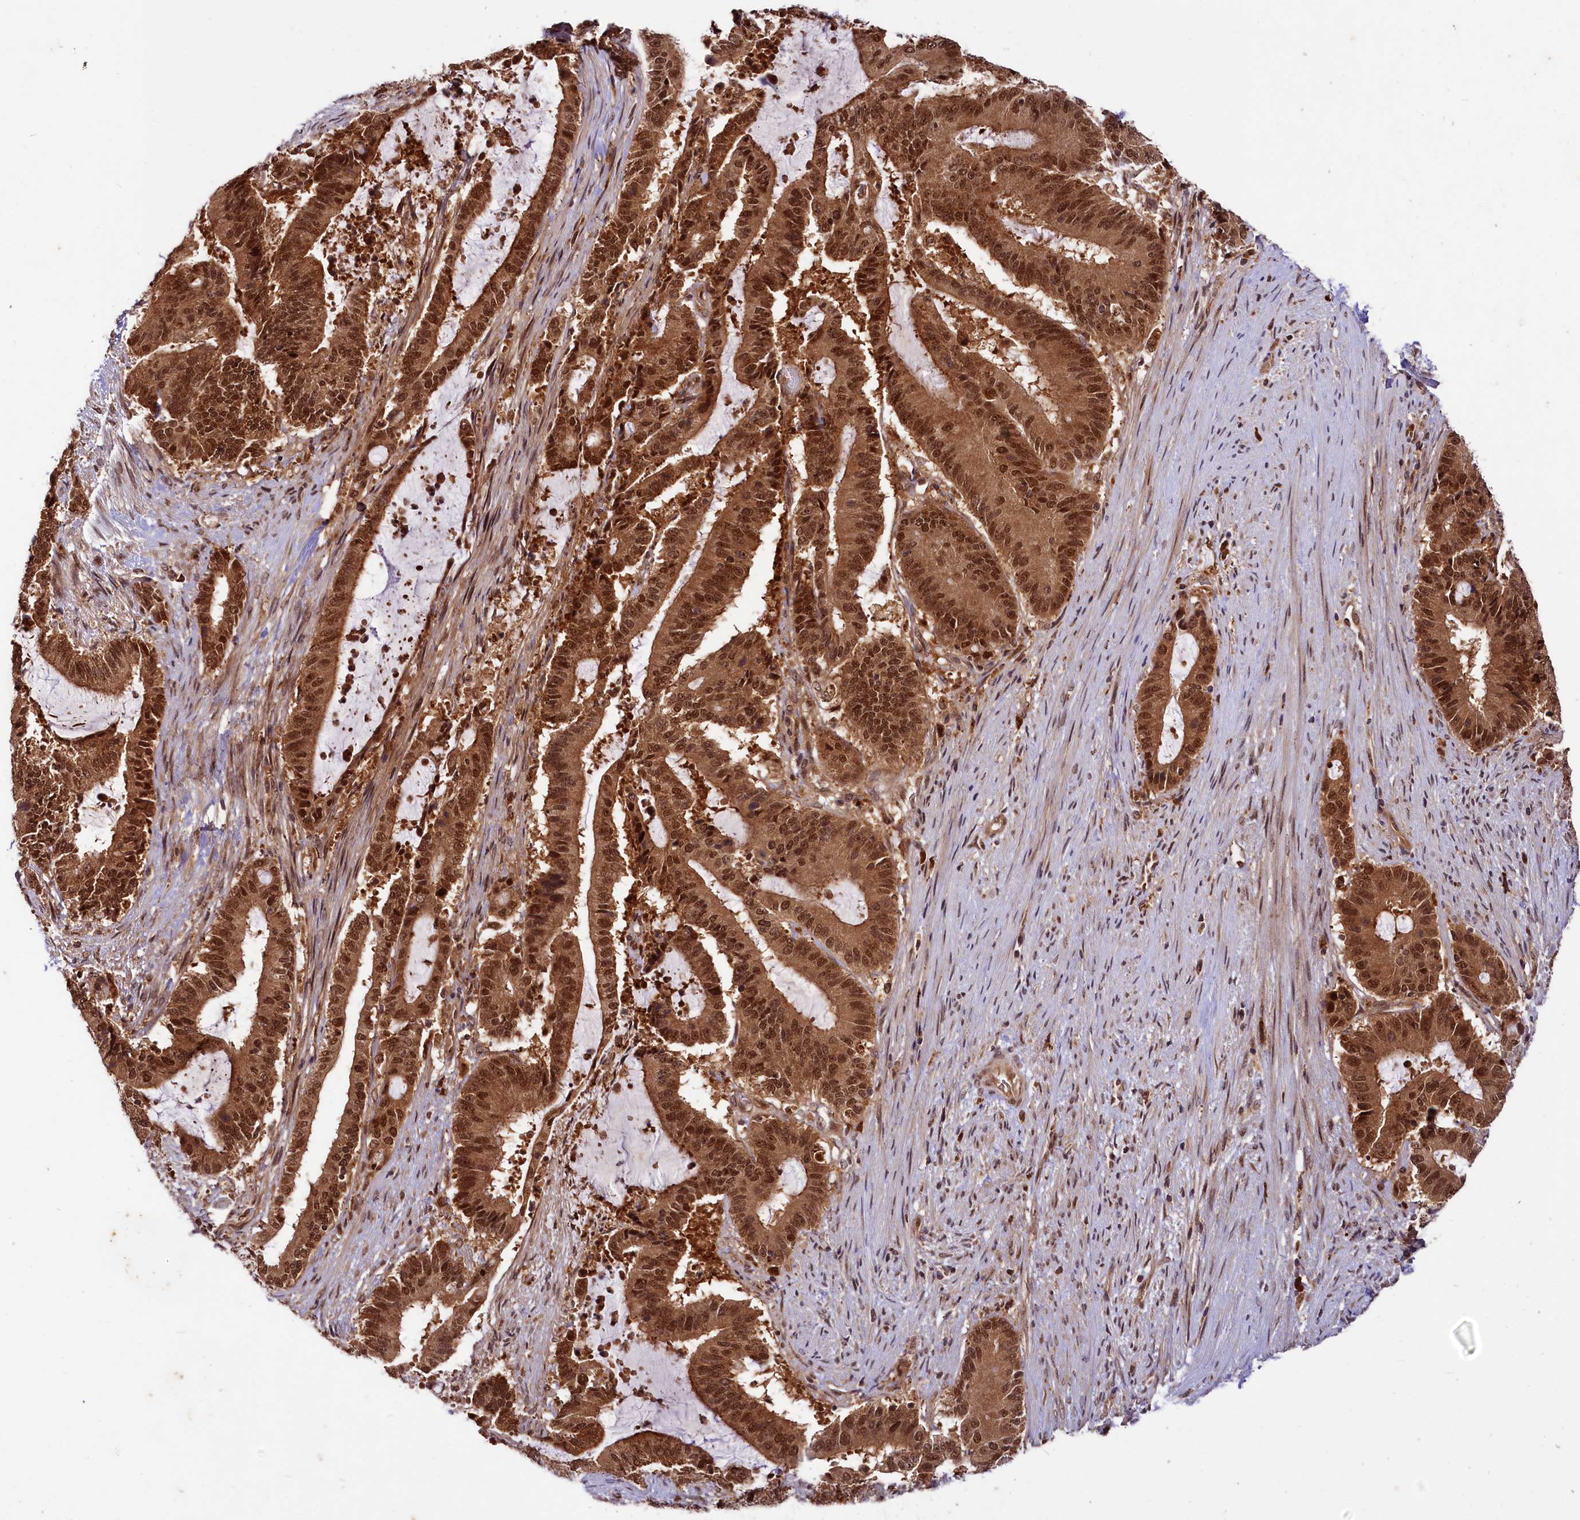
{"staining": {"intensity": "strong", "quantity": ">75%", "location": "cytoplasmic/membranous,nuclear"}, "tissue": "liver cancer", "cell_type": "Tumor cells", "image_type": "cancer", "snomed": [{"axis": "morphology", "description": "Normal tissue, NOS"}, {"axis": "morphology", "description": "Cholangiocarcinoma"}, {"axis": "topography", "description": "Liver"}, {"axis": "topography", "description": "Peripheral nerve tissue"}], "caption": "Immunohistochemical staining of liver cholangiocarcinoma shows high levels of strong cytoplasmic/membranous and nuclear staining in approximately >75% of tumor cells.", "gene": "UBE3A", "patient": {"sex": "female", "age": 73}}